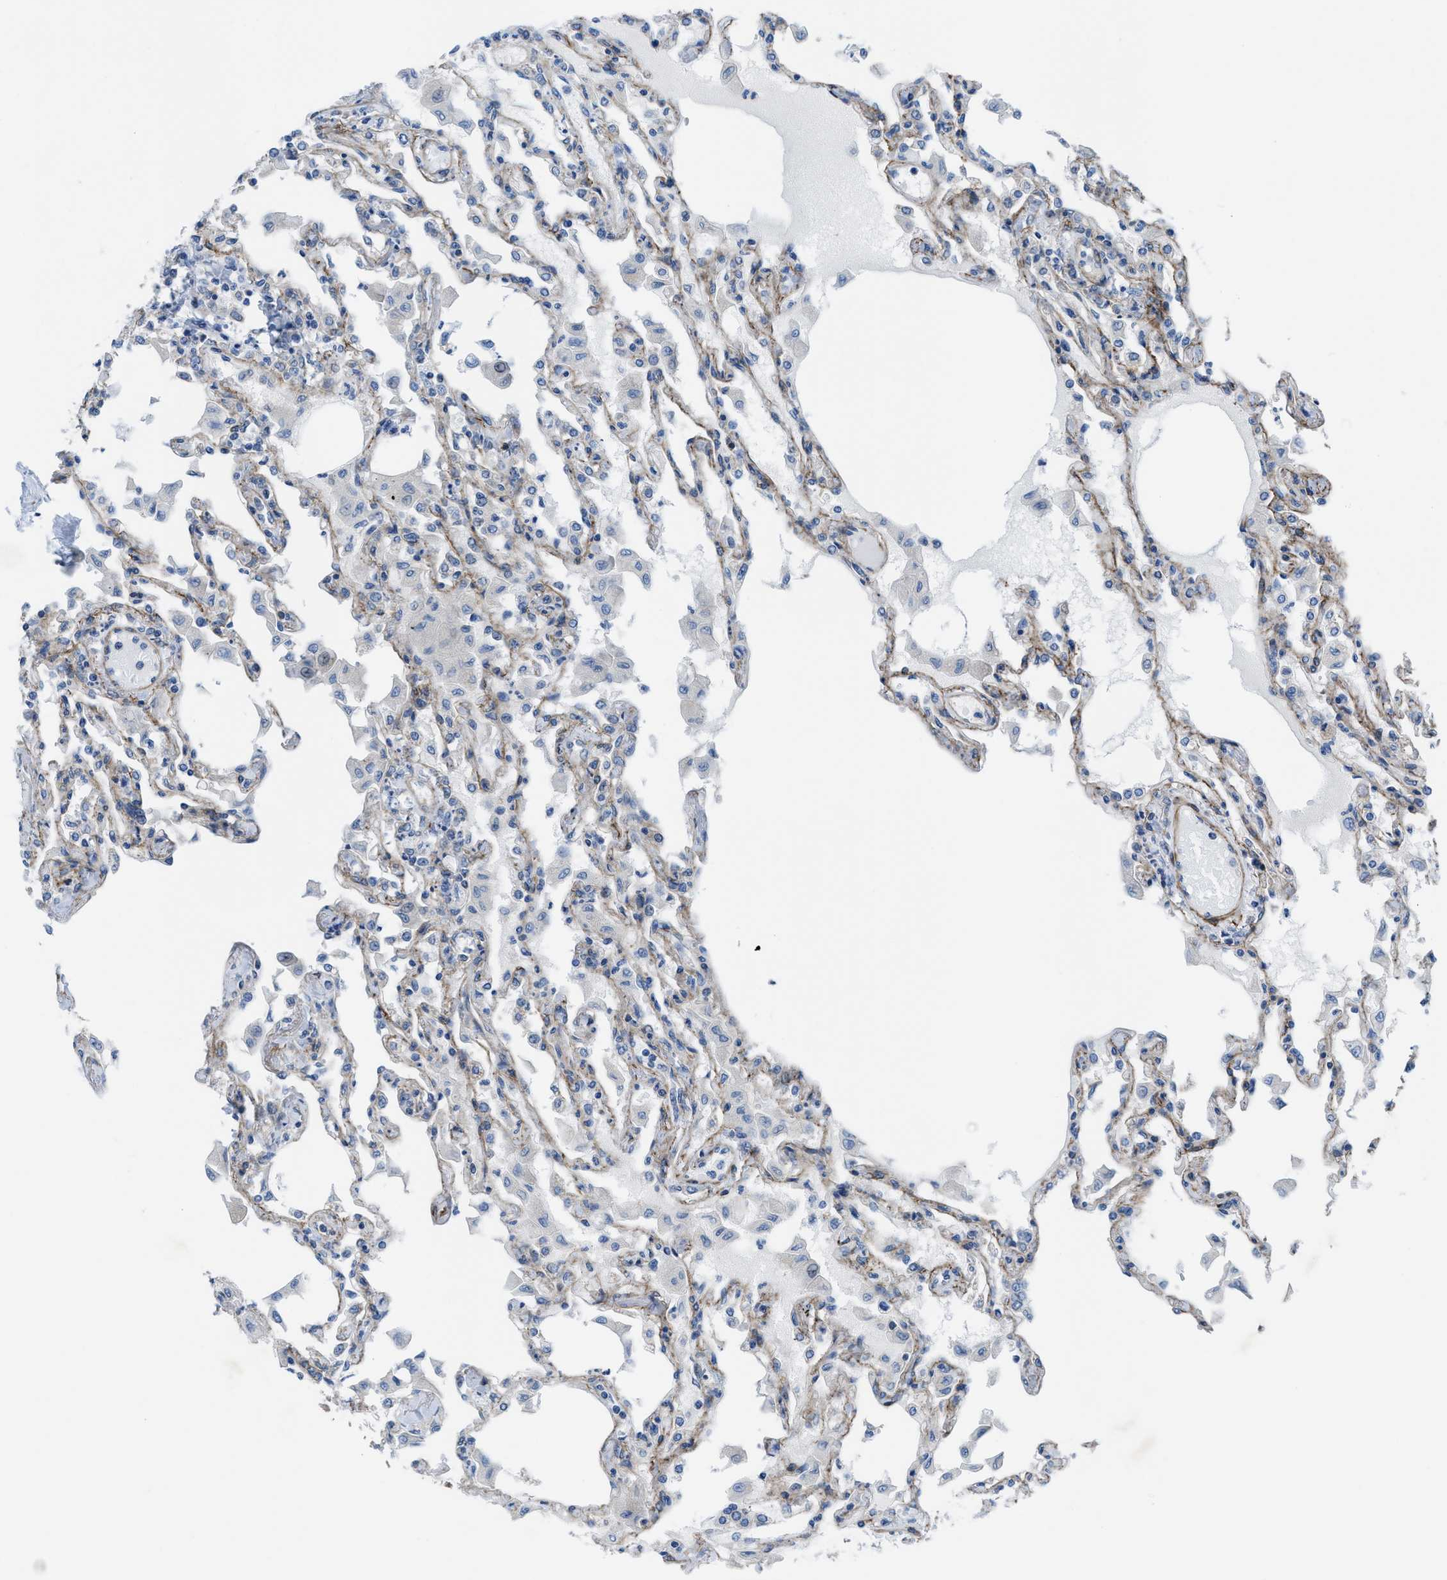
{"staining": {"intensity": "weak", "quantity": "<25%", "location": "cytoplasmic/membranous"}, "tissue": "lung", "cell_type": "Alveolar cells", "image_type": "normal", "snomed": [{"axis": "morphology", "description": "Normal tissue, NOS"}, {"axis": "topography", "description": "Bronchus"}, {"axis": "topography", "description": "Lung"}], "caption": "High power microscopy micrograph of an immunohistochemistry (IHC) micrograph of benign lung, revealing no significant staining in alveolar cells. (DAB IHC visualized using brightfield microscopy, high magnification).", "gene": "KCNH7", "patient": {"sex": "female", "age": 49}}